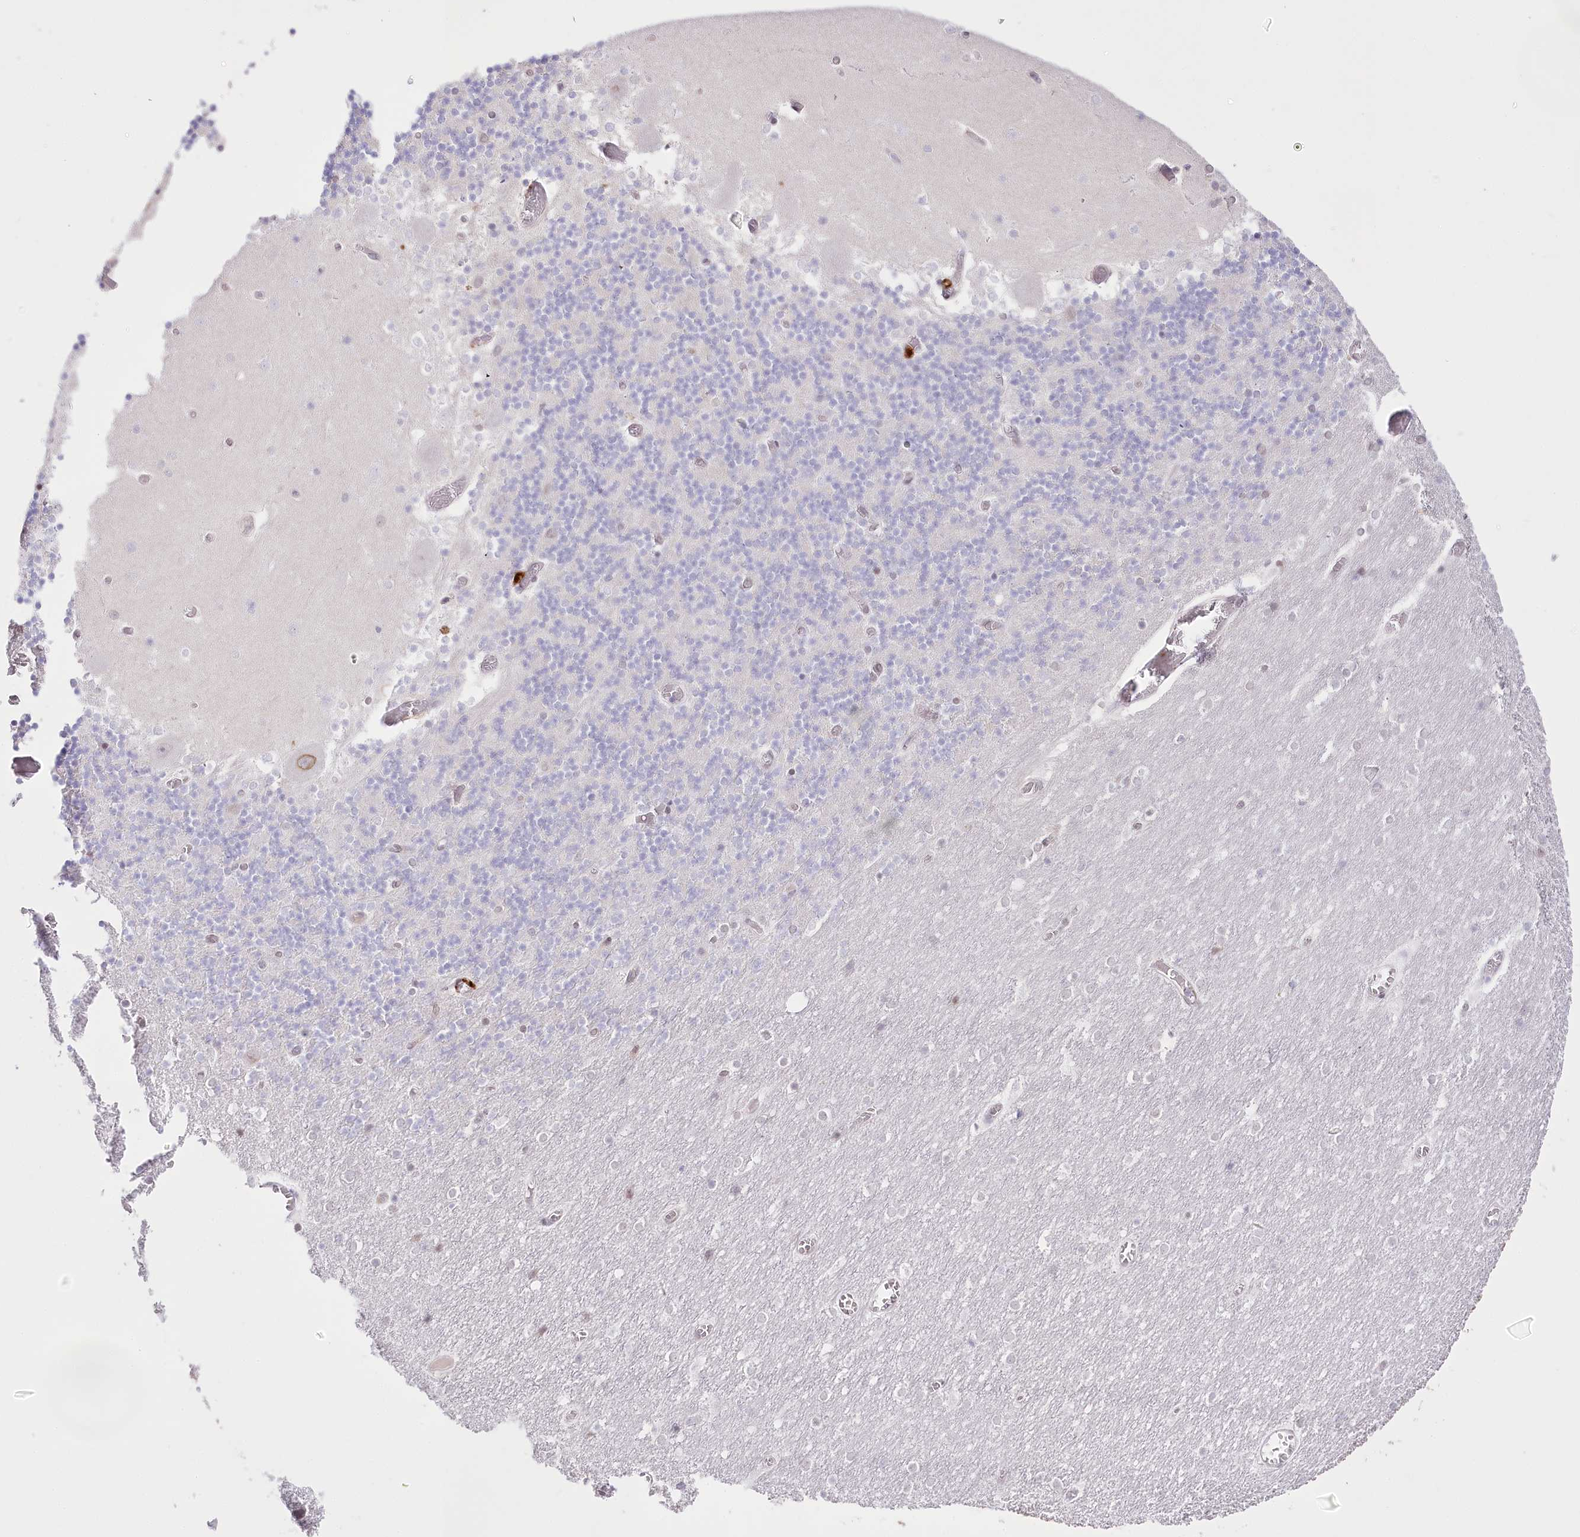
{"staining": {"intensity": "negative", "quantity": "none", "location": "none"}, "tissue": "cerebellum", "cell_type": "Cells in granular layer", "image_type": "normal", "snomed": [{"axis": "morphology", "description": "Normal tissue, NOS"}, {"axis": "topography", "description": "Cerebellum"}], "caption": "A micrograph of human cerebellum is negative for staining in cells in granular layer.", "gene": "SLC39A10", "patient": {"sex": "female", "age": 28}}